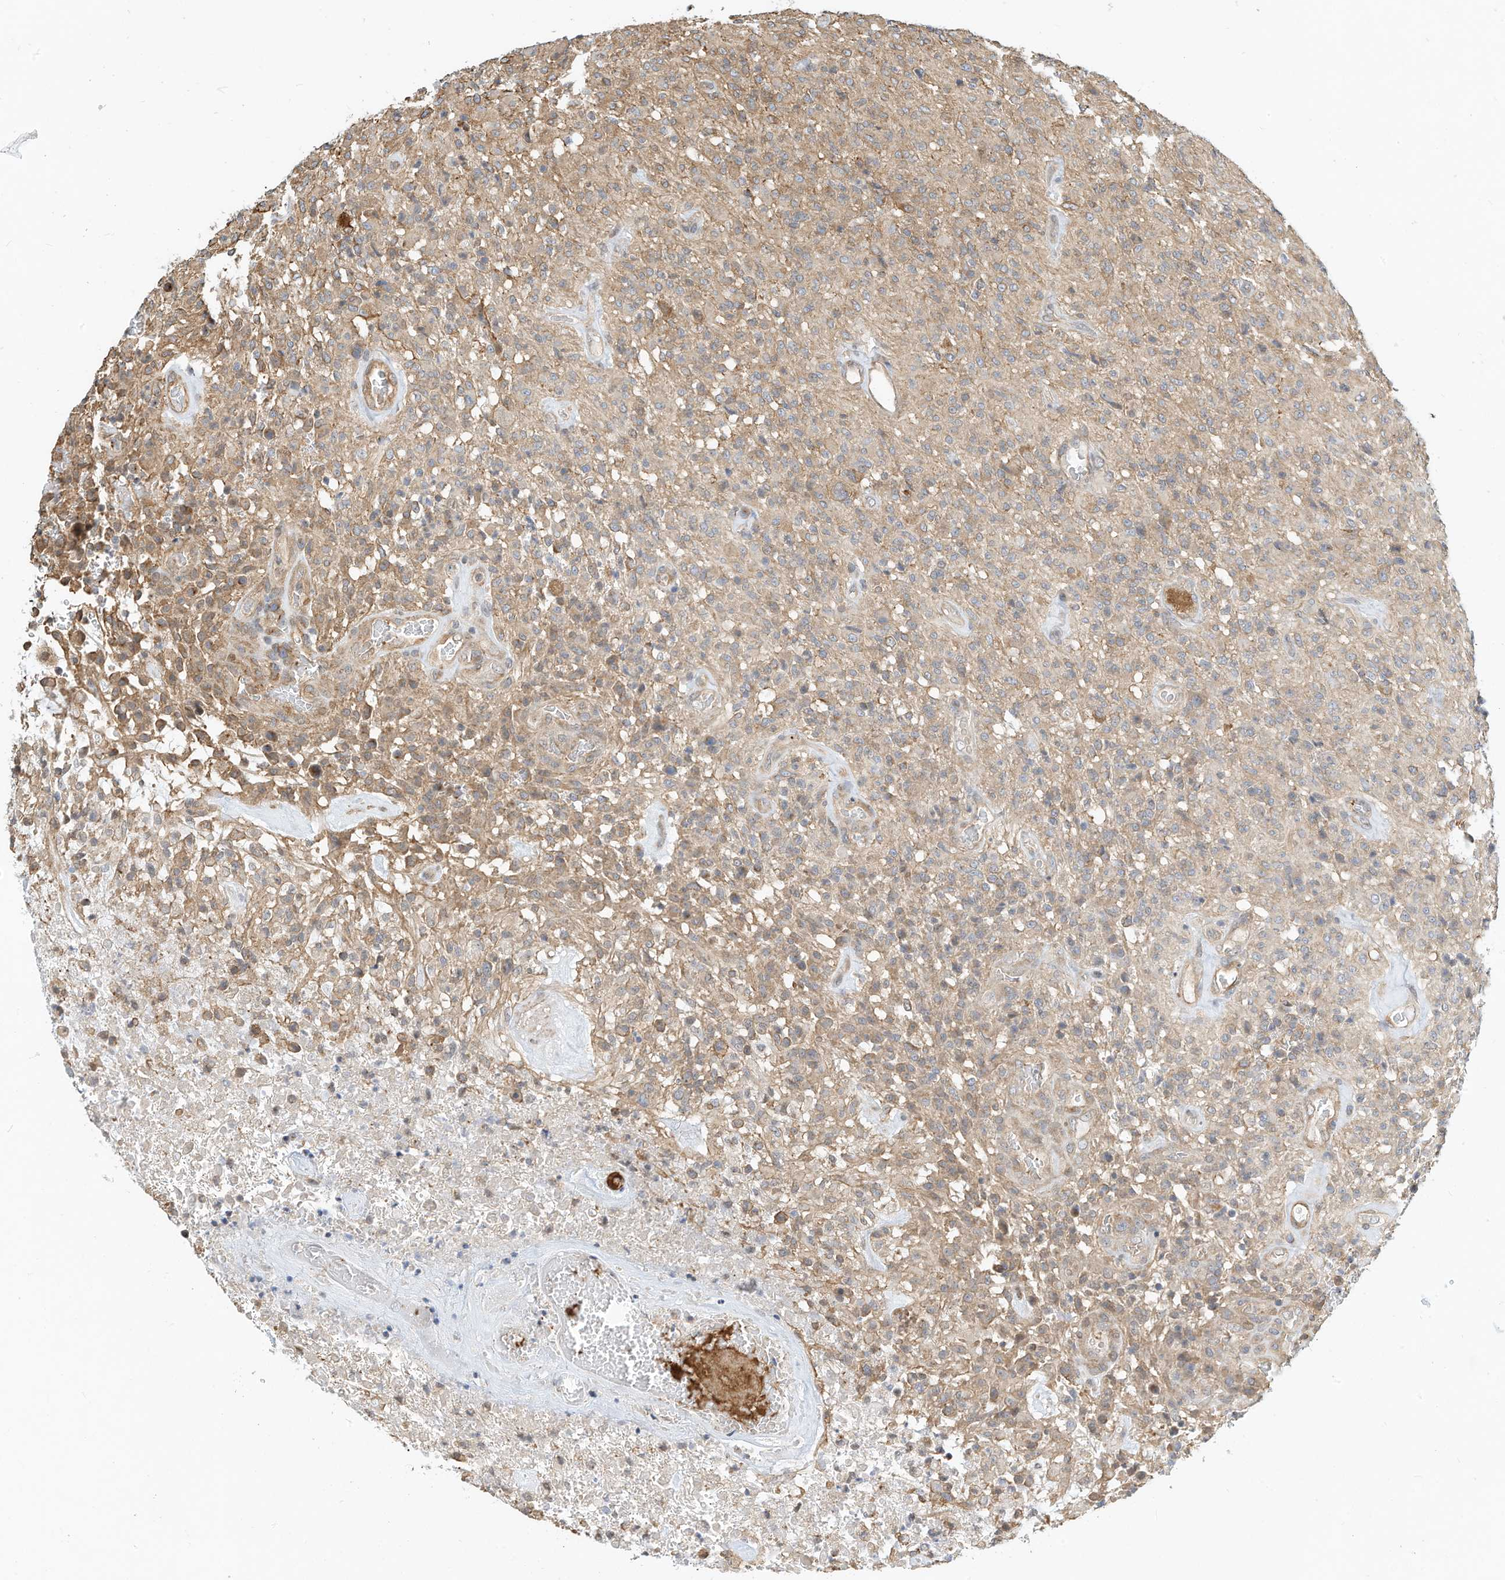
{"staining": {"intensity": "weak", "quantity": "25%-75%", "location": "cytoplasmic/membranous"}, "tissue": "glioma", "cell_type": "Tumor cells", "image_type": "cancer", "snomed": [{"axis": "morphology", "description": "Glioma, malignant, High grade"}, {"axis": "topography", "description": "Brain"}], "caption": "Glioma stained with a protein marker displays weak staining in tumor cells.", "gene": "OFD1", "patient": {"sex": "female", "age": 57}}